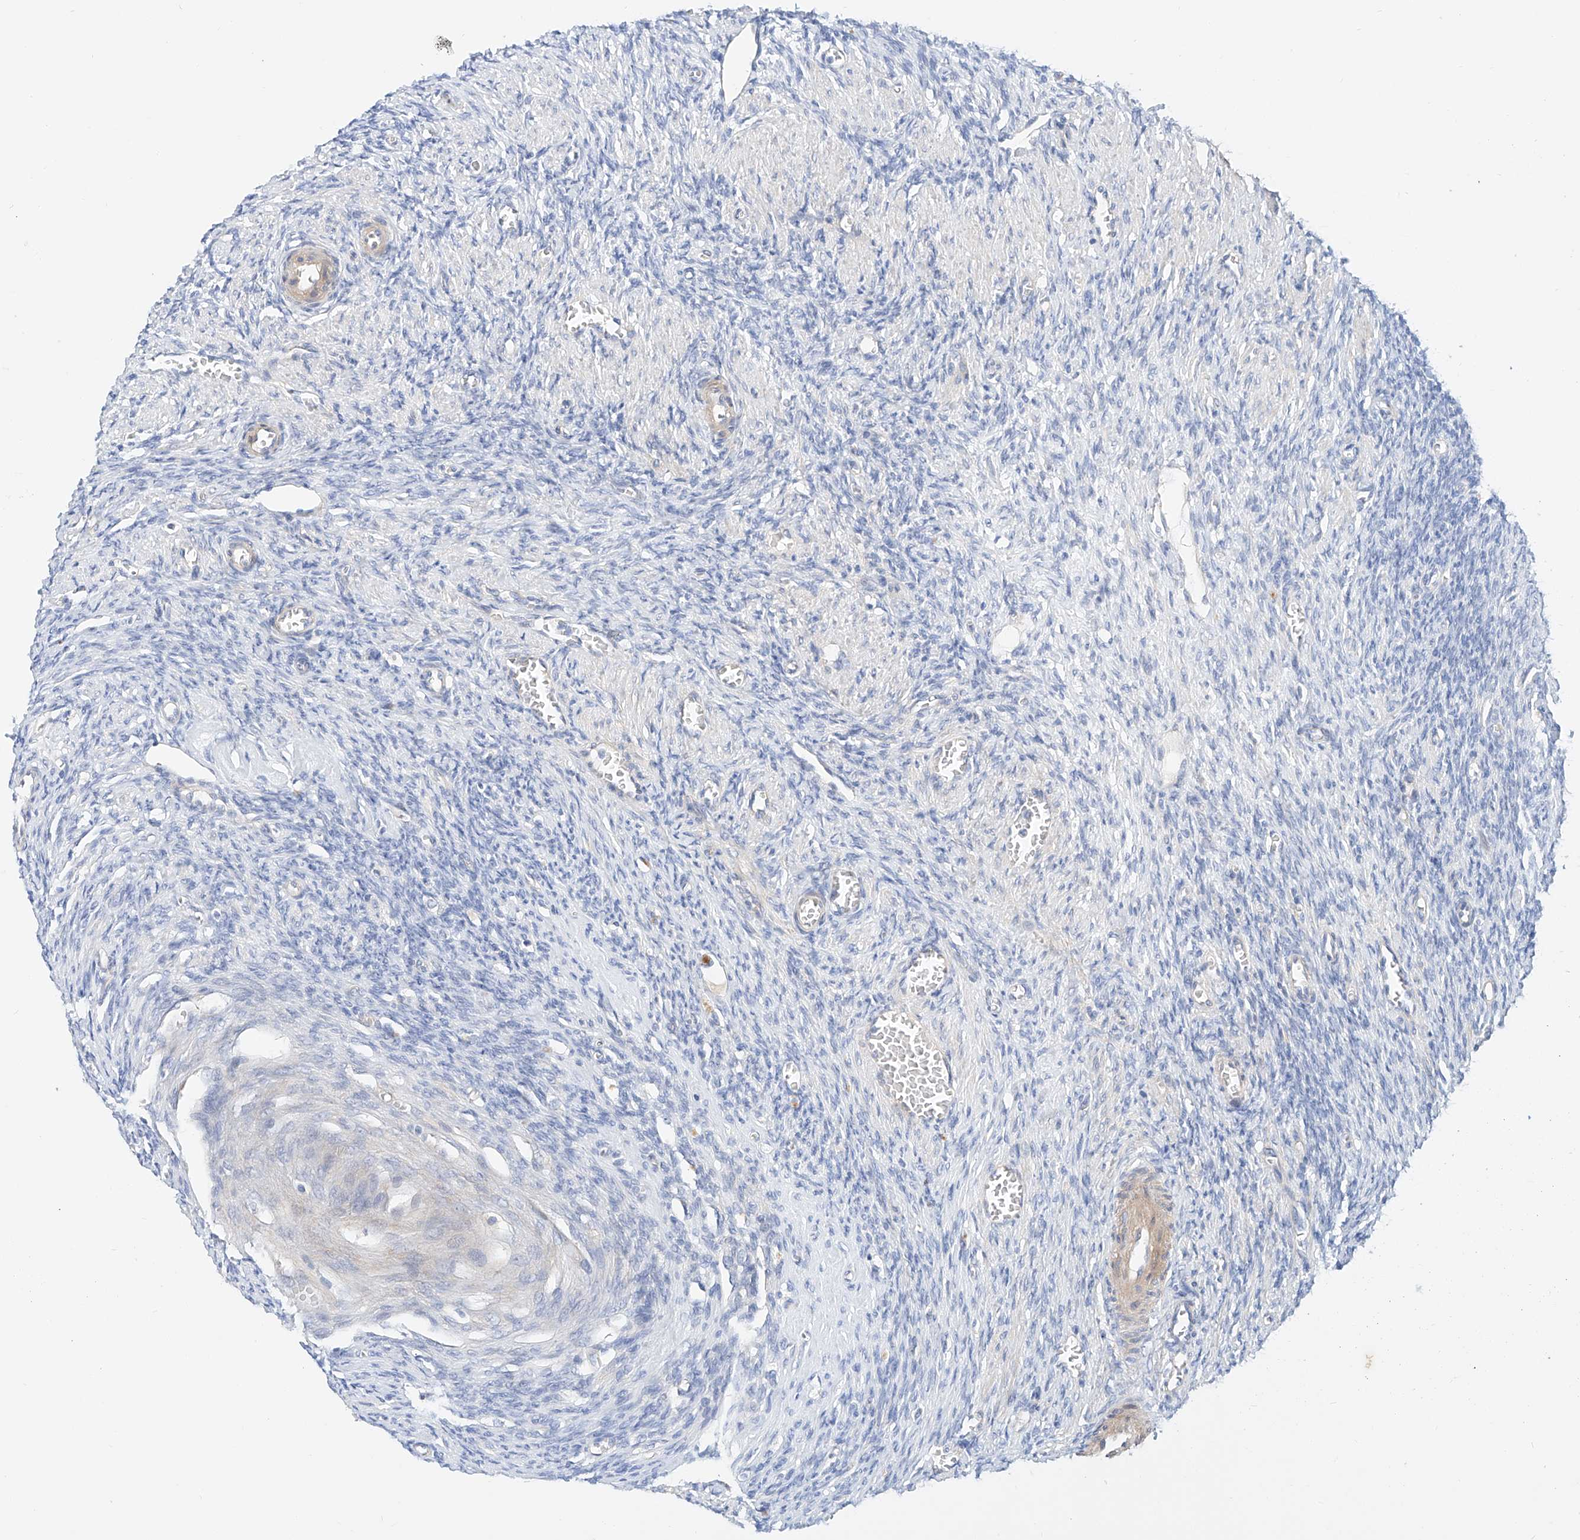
{"staining": {"intensity": "negative", "quantity": "none", "location": "none"}, "tissue": "ovary", "cell_type": "Ovarian stroma cells", "image_type": "normal", "snomed": [{"axis": "morphology", "description": "Normal tissue, NOS"}, {"axis": "topography", "description": "Ovary"}], "caption": "The image reveals no significant staining in ovarian stroma cells of ovary. (DAB (3,3'-diaminobenzidine) immunohistochemistry with hematoxylin counter stain).", "gene": "SBSPON", "patient": {"sex": "female", "age": 27}}